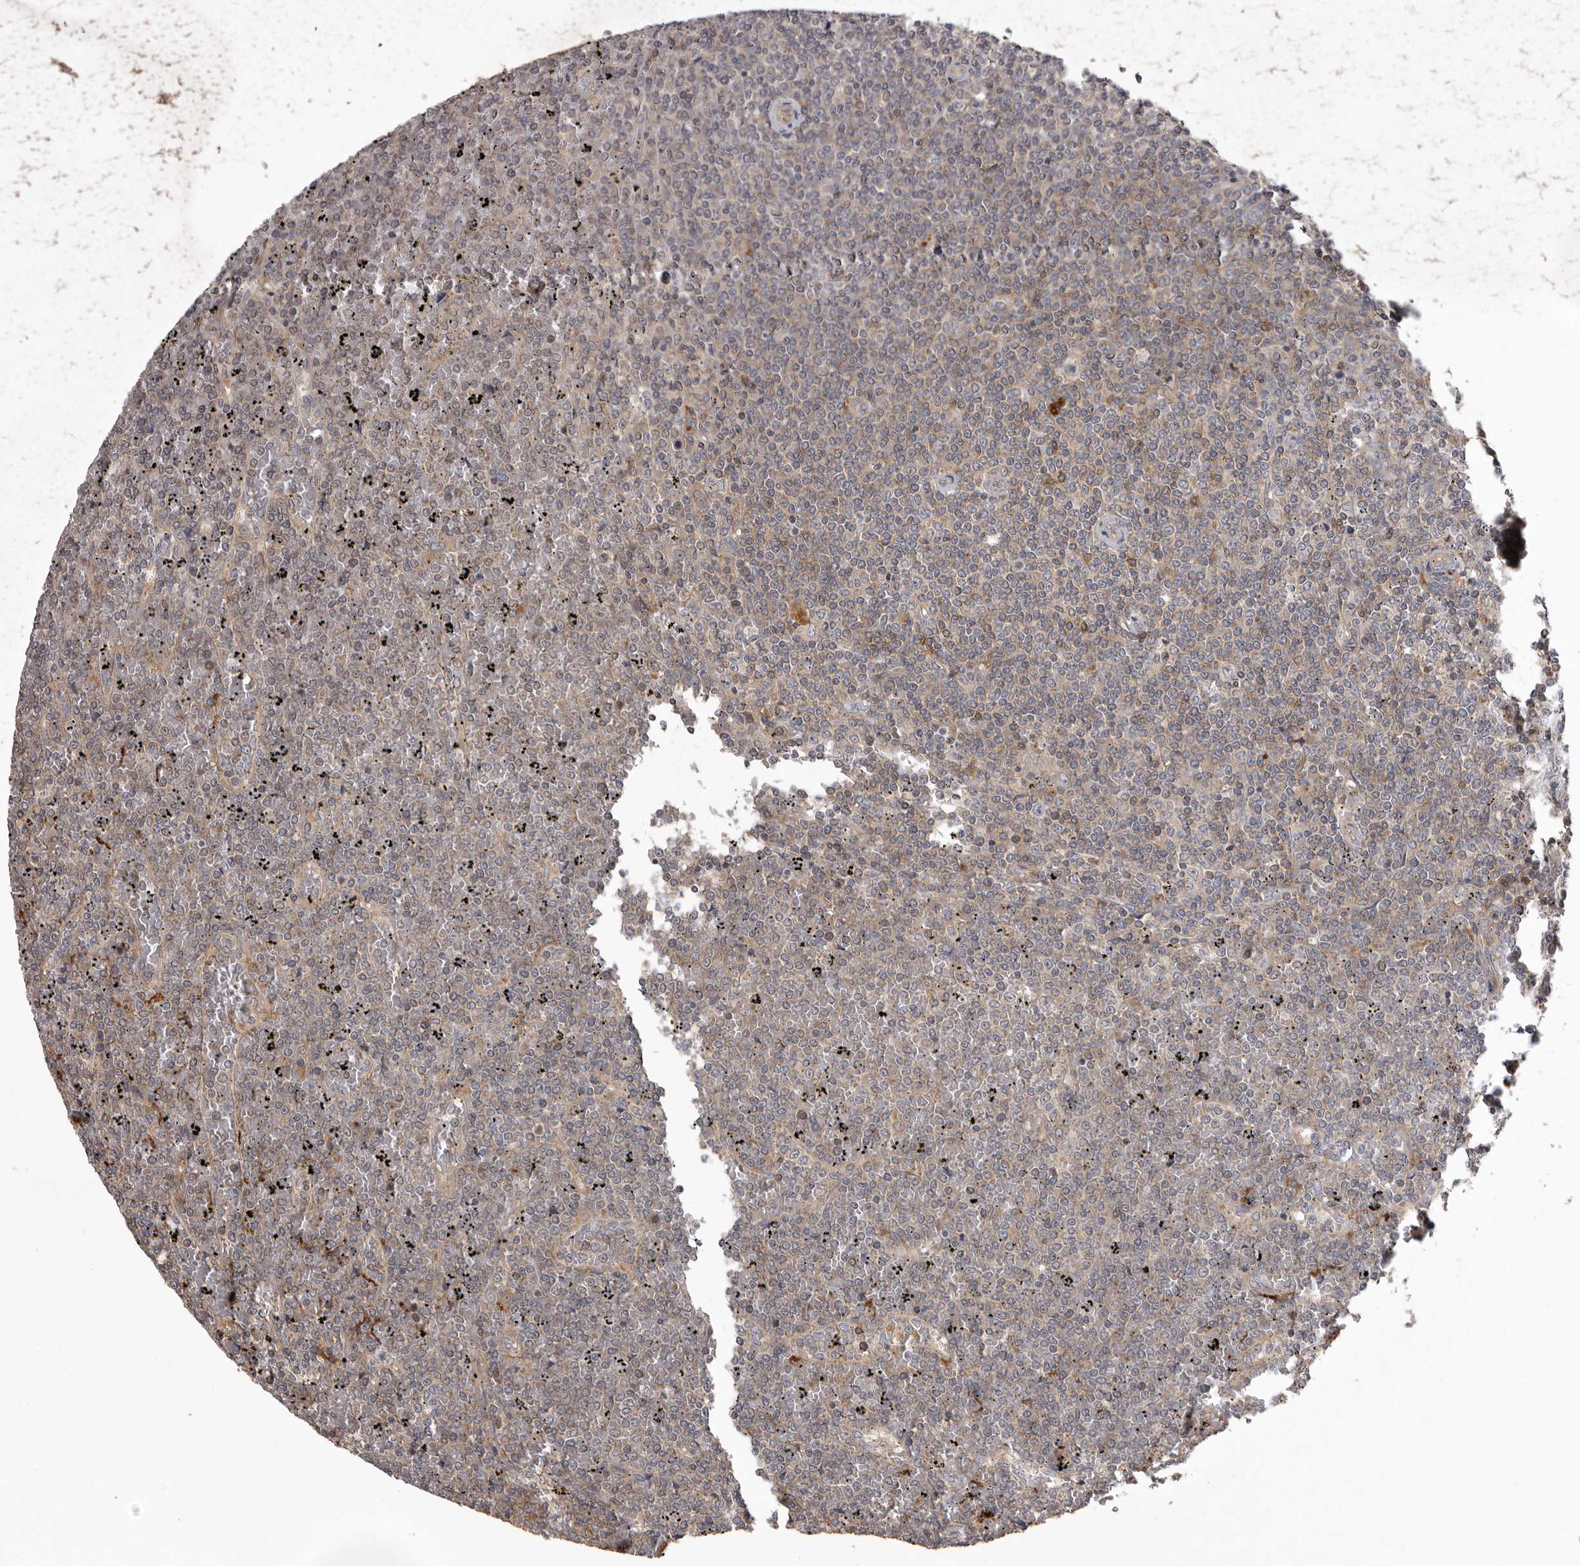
{"staining": {"intensity": "negative", "quantity": "none", "location": "none"}, "tissue": "lymphoma", "cell_type": "Tumor cells", "image_type": "cancer", "snomed": [{"axis": "morphology", "description": "Malignant lymphoma, non-Hodgkin's type, Low grade"}, {"axis": "topography", "description": "Spleen"}], "caption": "The image displays no staining of tumor cells in low-grade malignant lymphoma, non-Hodgkin's type.", "gene": "WDR47", "patient": {"sex": "female", "age": 19}}